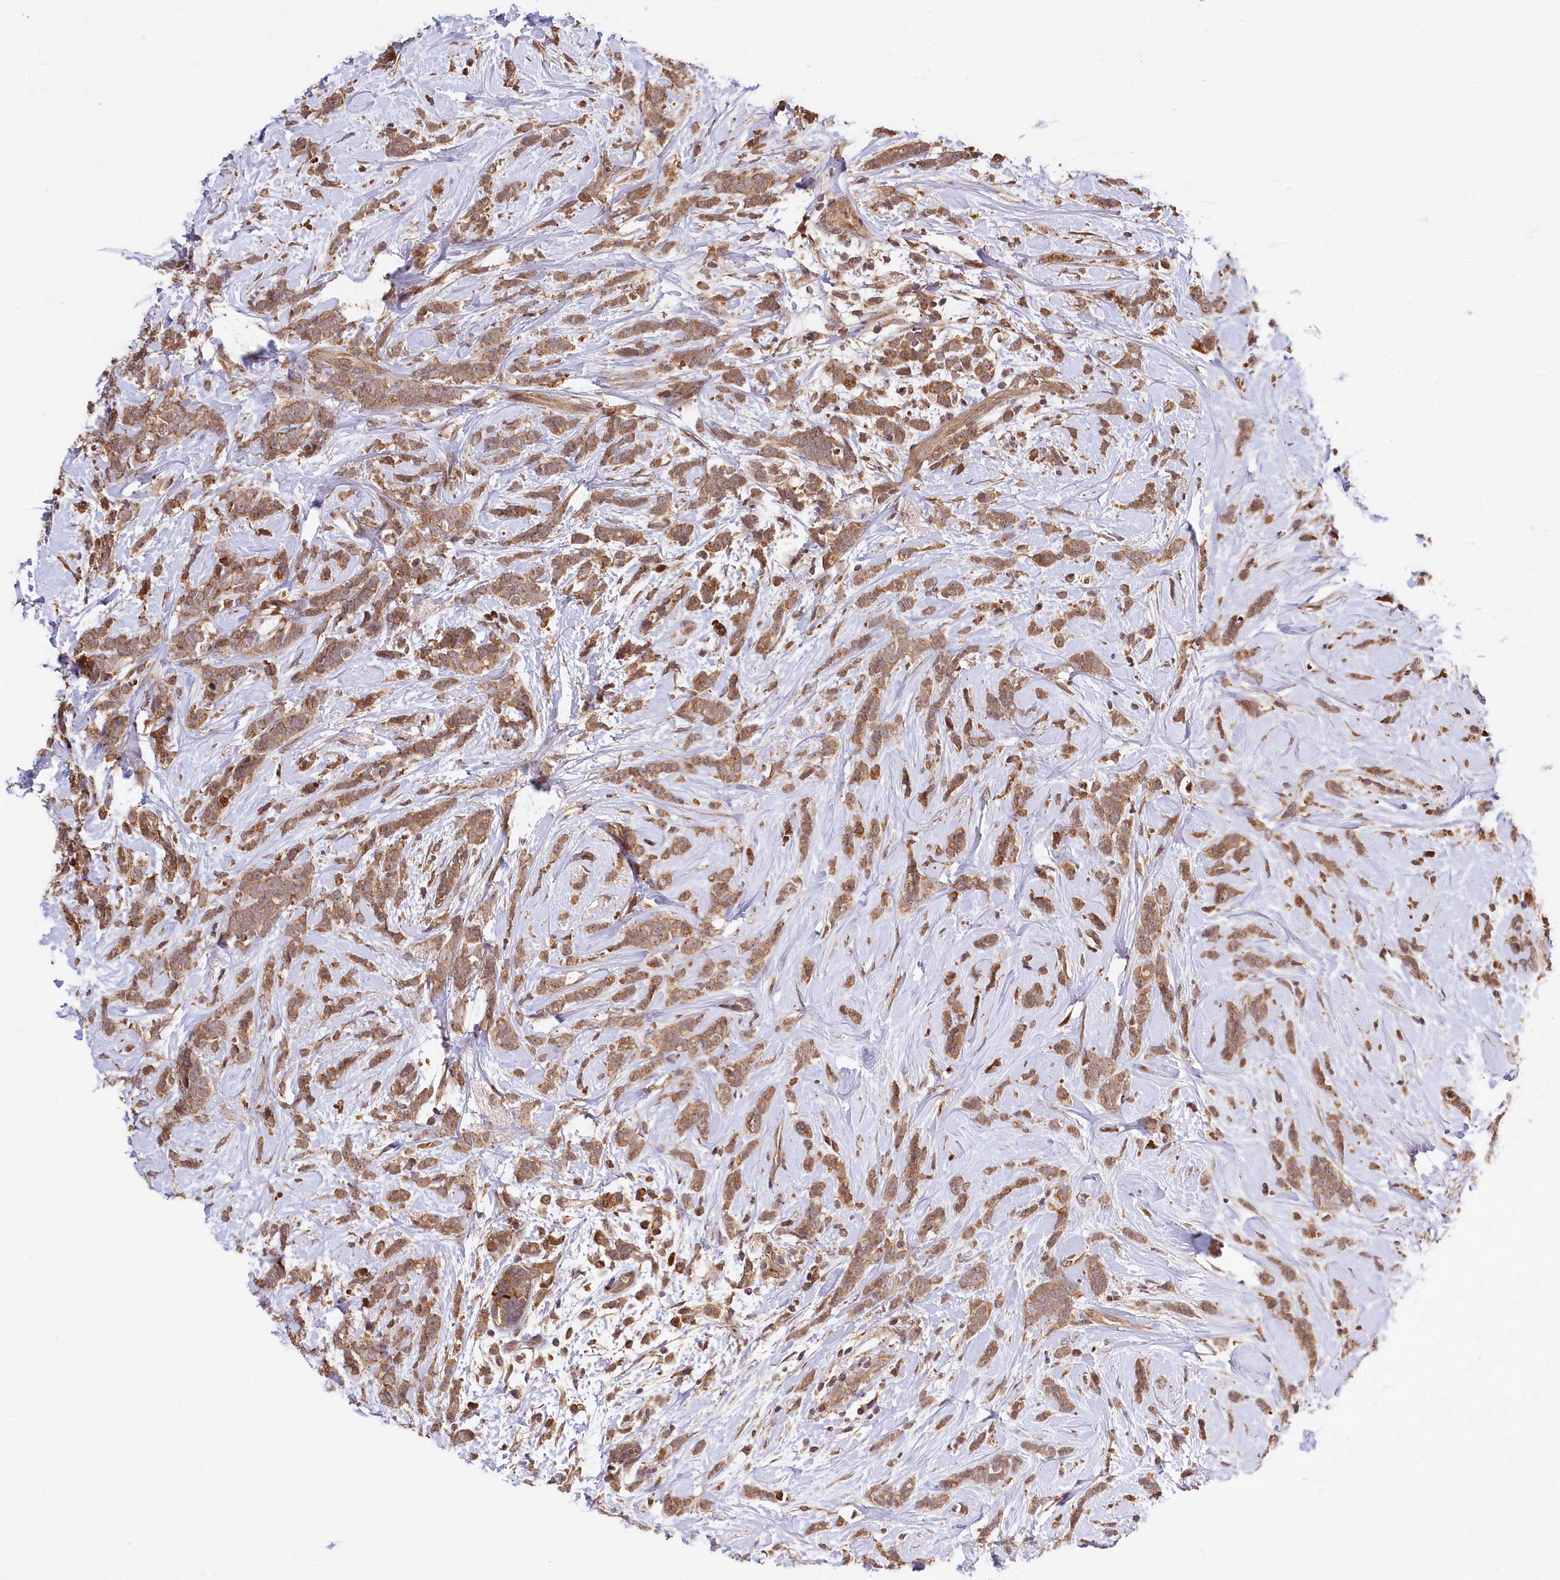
{"staining": {"intensity": "moderate", "quantity": ">75%", "location": "cytoplasmic/membranous"}, "tissue": "breast cancer", "cell_type": "Tumor cells", "image_type": "cancer", "snomed": [{"axis": "morphology", "description": "Lobular carcinoma"}, {"axis": "topography", "description": "Breast"}], "caption": "Approximately >75% of tumor cells in human breast cancer exhibit moderate cytoplasmic/membranous protein expression as visualized by brown immunohistochemical staining.", "gene": "MCF2L2", "patient": {"sex": "female", "age": 58}}